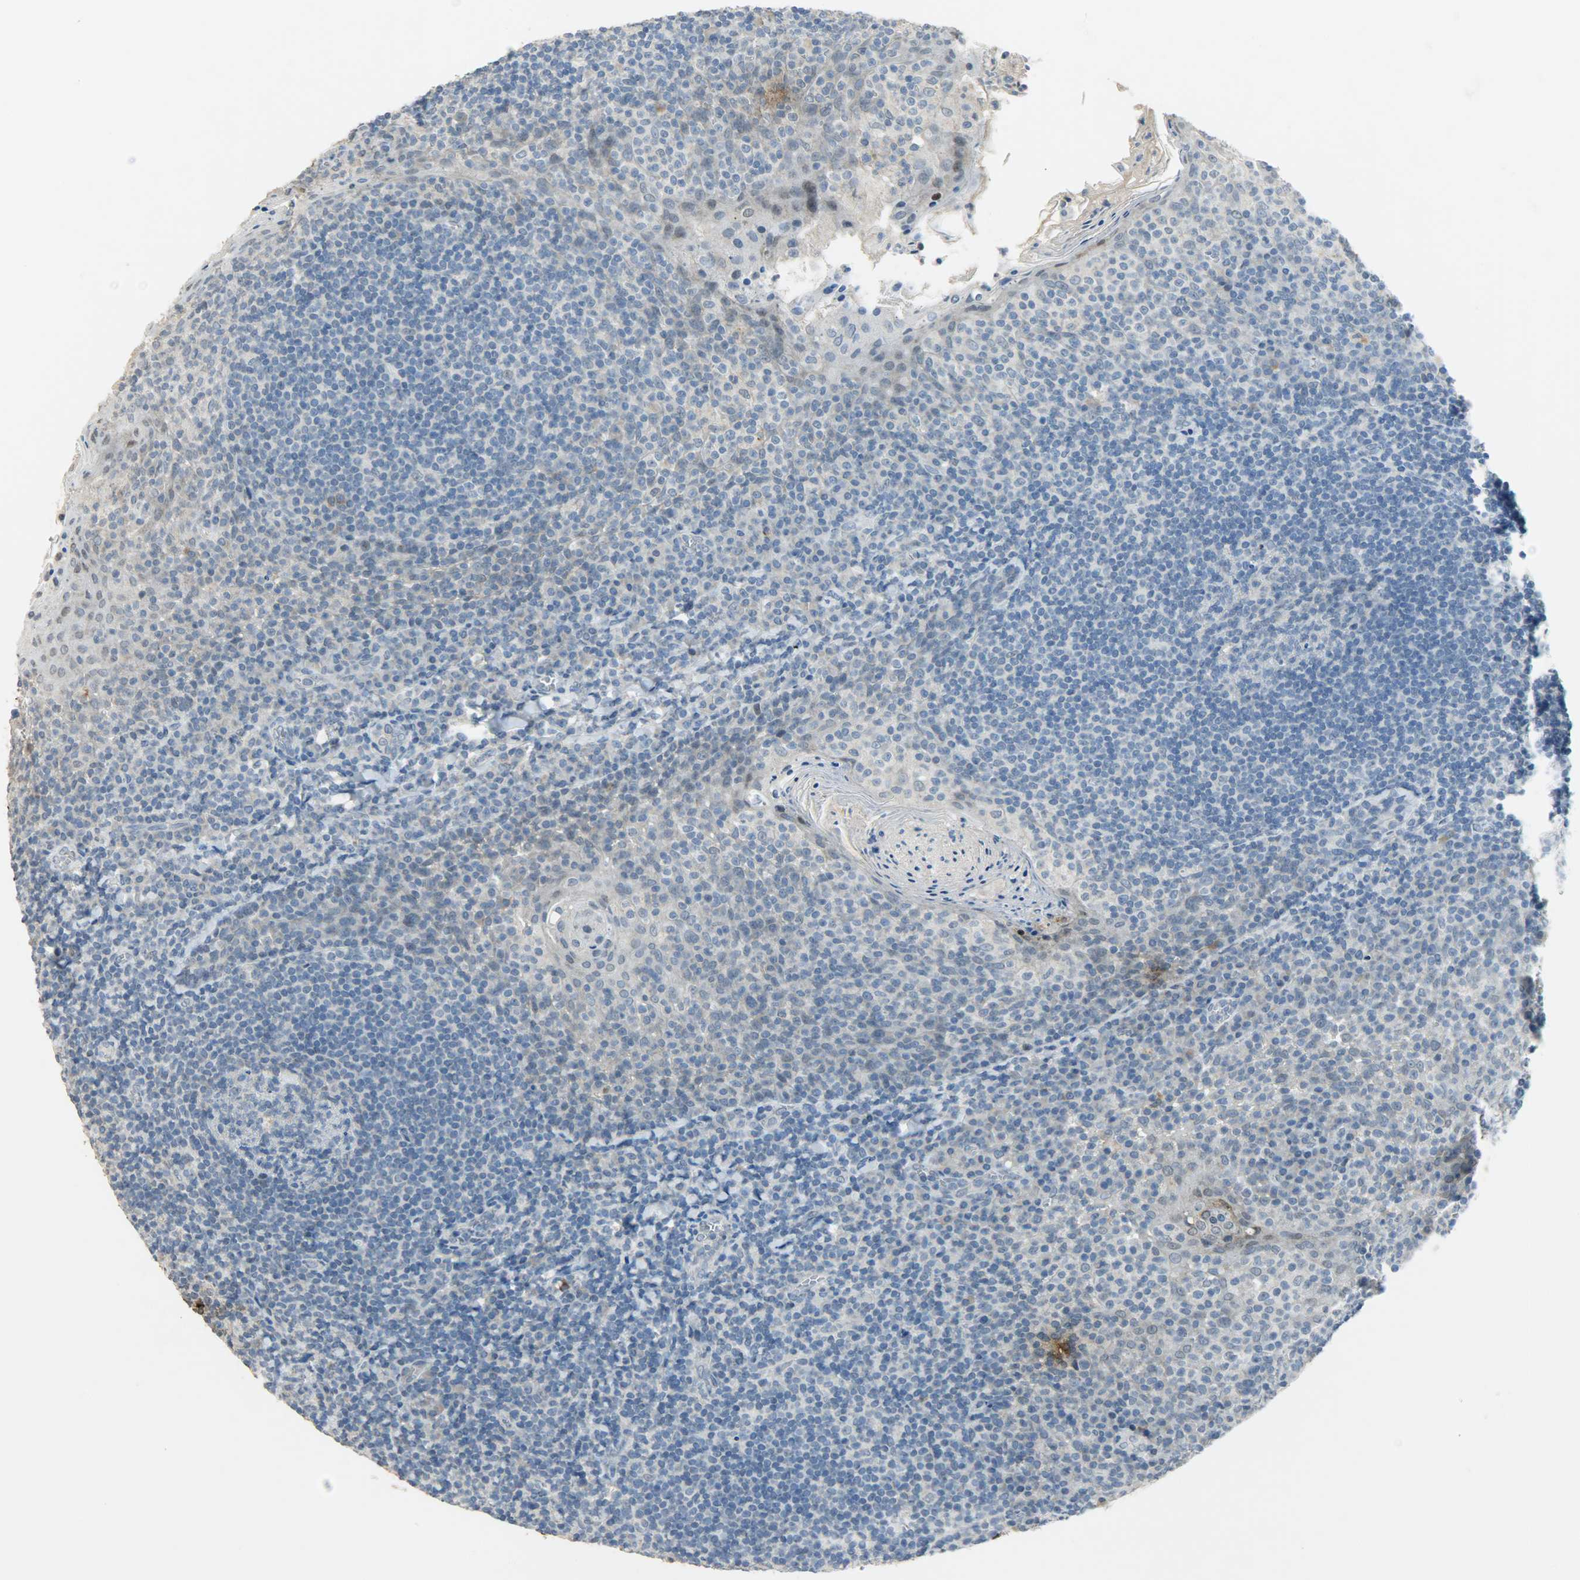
{"staining": {"intensity": "negative", "quantity": "none", "location": "none"}, "tissue": "tonsil", "cell_type": "Germinal center cells", "image_type": "normal", "snomed": [{"axis": "morphology", "description": "Normal tissue, NOS"}, {"axis": "topography", "description": "Tonsil"}], "caption": "Histopathology image shows no significant protein staining in germinal center cells of benign tonsil.", "gene": "DNAJB6", "patient": {"sex": "male", "age": 31}}